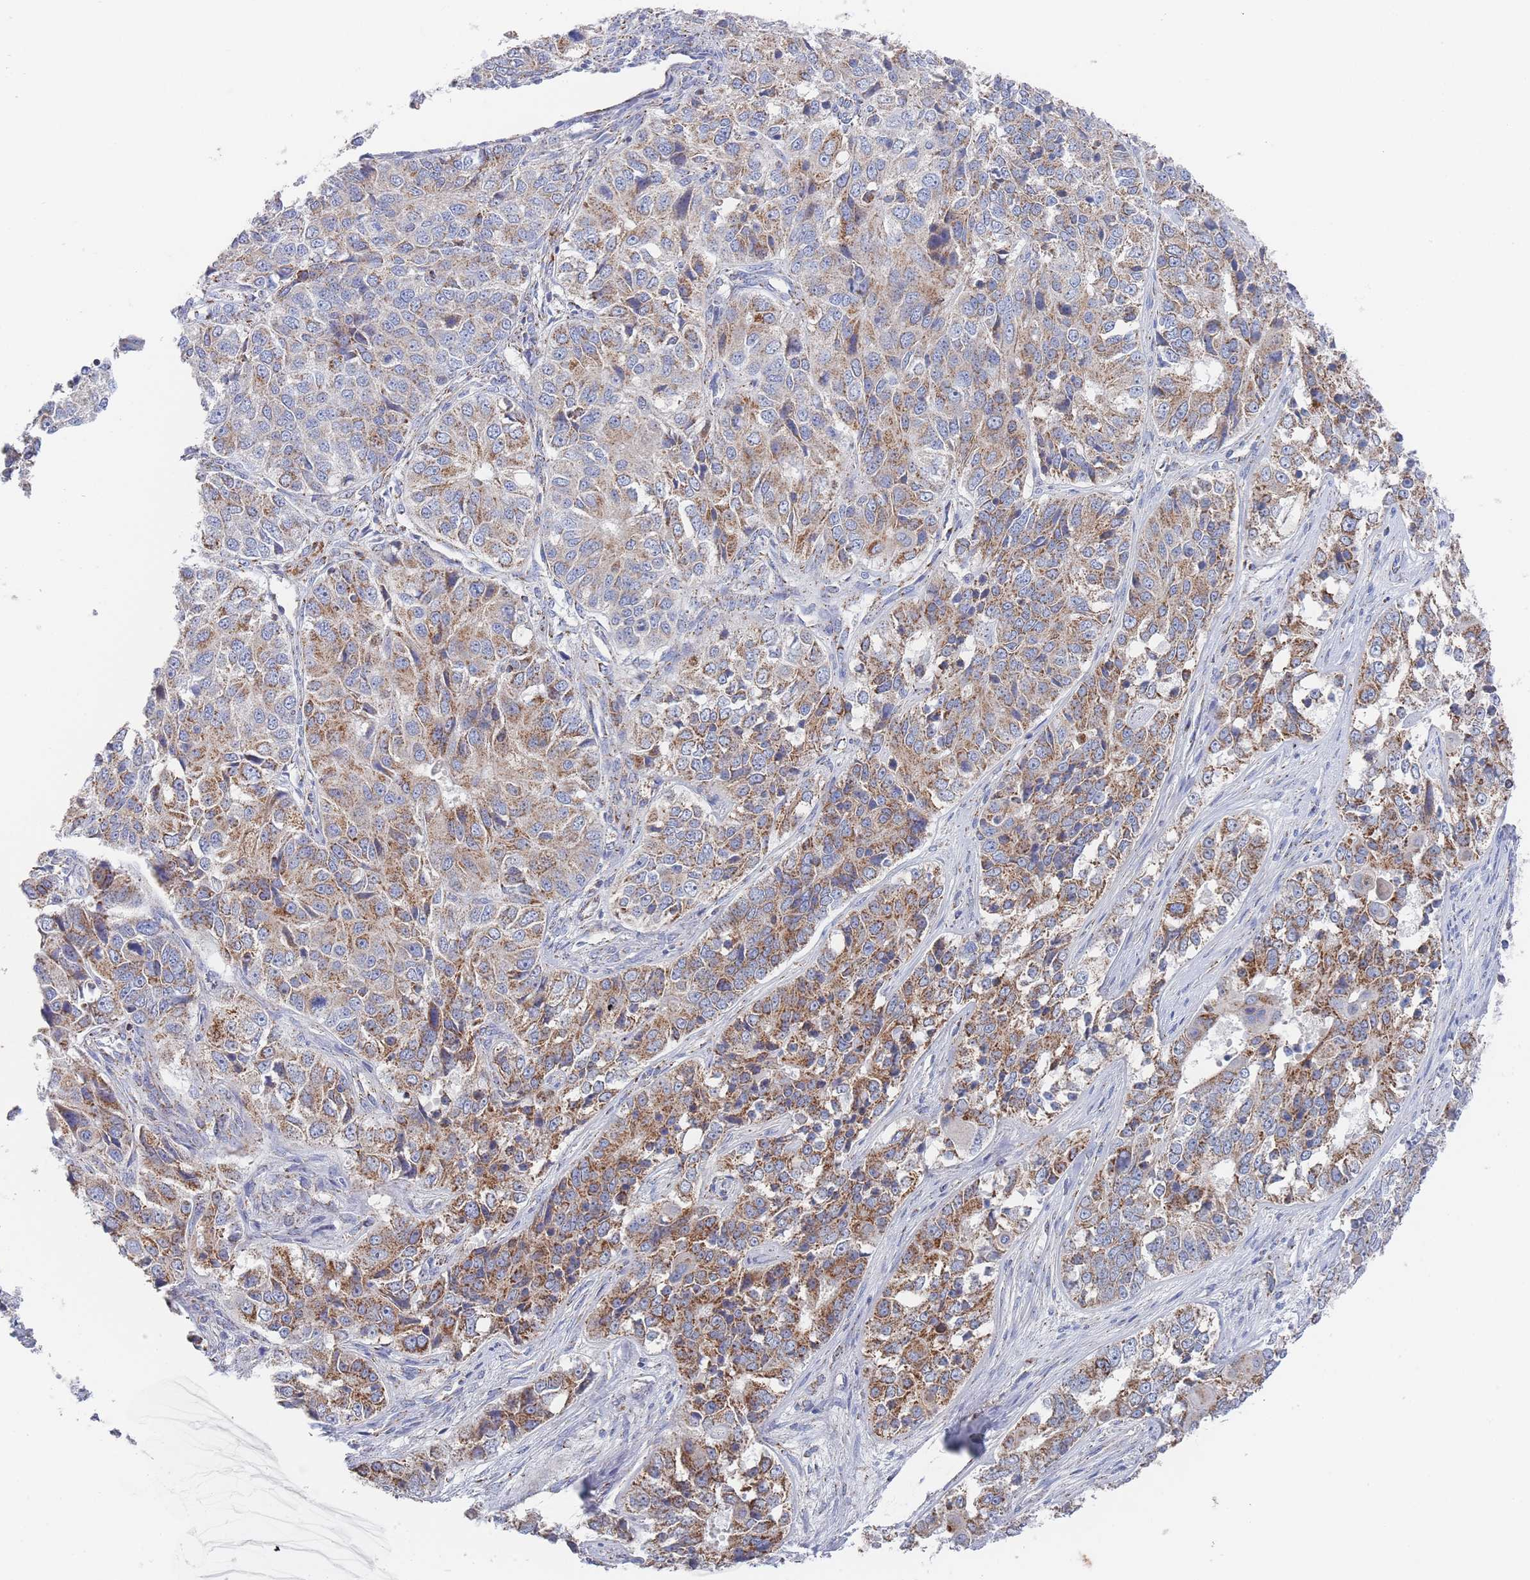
{"staining": {"intensity": "moderate", "quantity": "25%-75%", "location": "cytoplasmic/membranous"}, "tissue": "ovarian cancer", "cell_type": "Tumor cells", "image_type": "cancer", "snomed": [{"axis": "morphology", "description": "Carcinoma, endometroid"}, {"axis": "topography", "description": "Ovary"}], "caption": "Immunohistochemistry (IHC) image of ovarian endometroid carcinoma stained for a protein (brown), which shows medium levels of moderate cytoplasmic/membranous expression in approximately 25%-75% of tumor cells.", "gene": "IKZF4", "patient": {"sex": "female", "age": 51}}